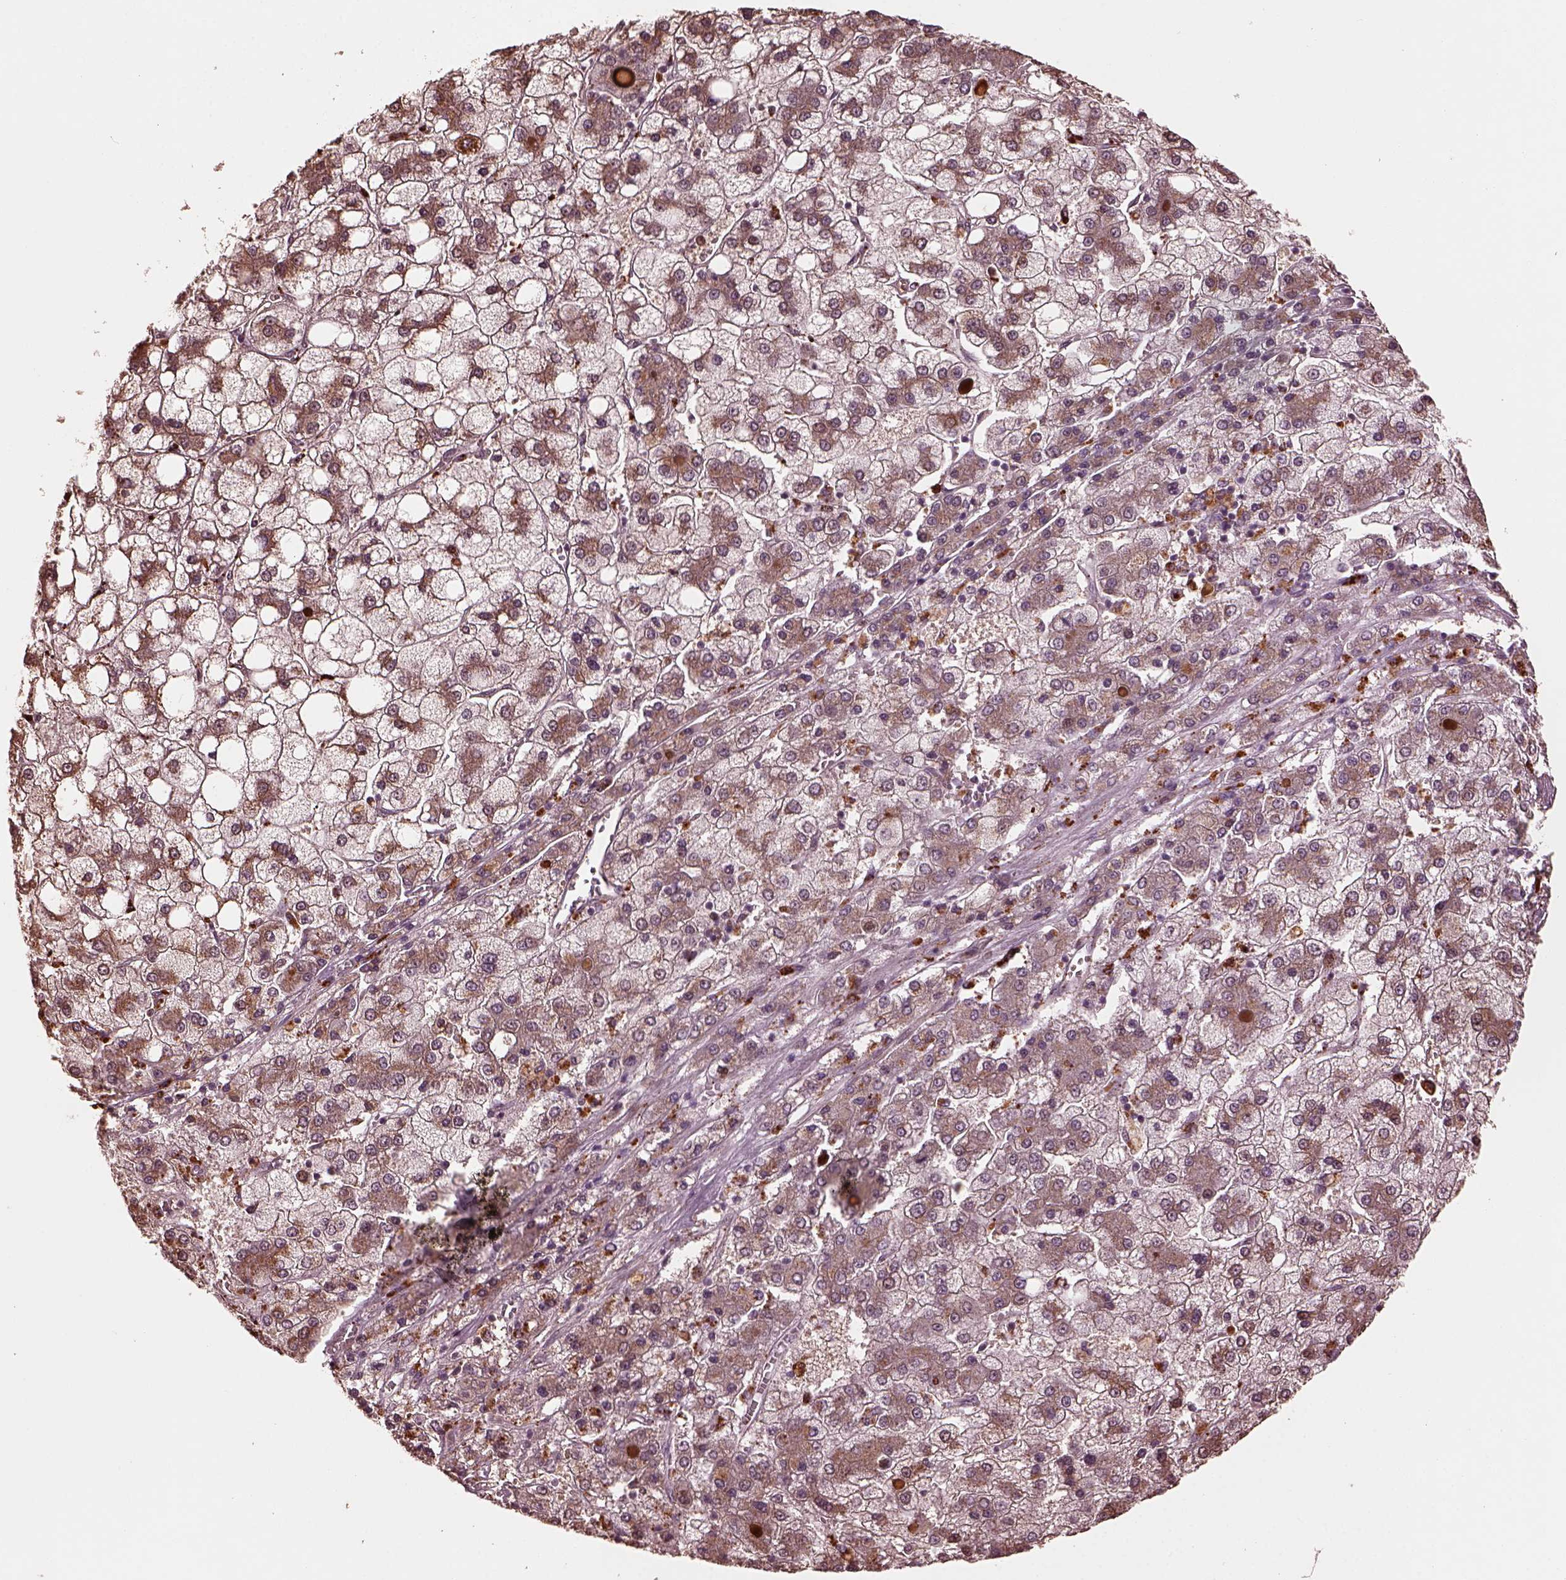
{"staining": {"intensity": "moderate", "quantity": ">75%", "location": "cytoplasmic/membranous"}, "tissue": "liver cancer", "cell_type": "Tumor cells", "image_type": "cancer", "snomed": [{"axis": "morphology", "description": "Carcinoma, Hepatocellular, NOS"}, {"axis": "topography", "description": "Liver"}], "caption": "Protein expression analysis of liver cancer (hepatocellular carcinoma) reveals moderate cytoplasmic/membranous positivity in about >75% of tumor cells.", "gene": "RUFY3", "patient": {"sex": "male", "age": 73}}